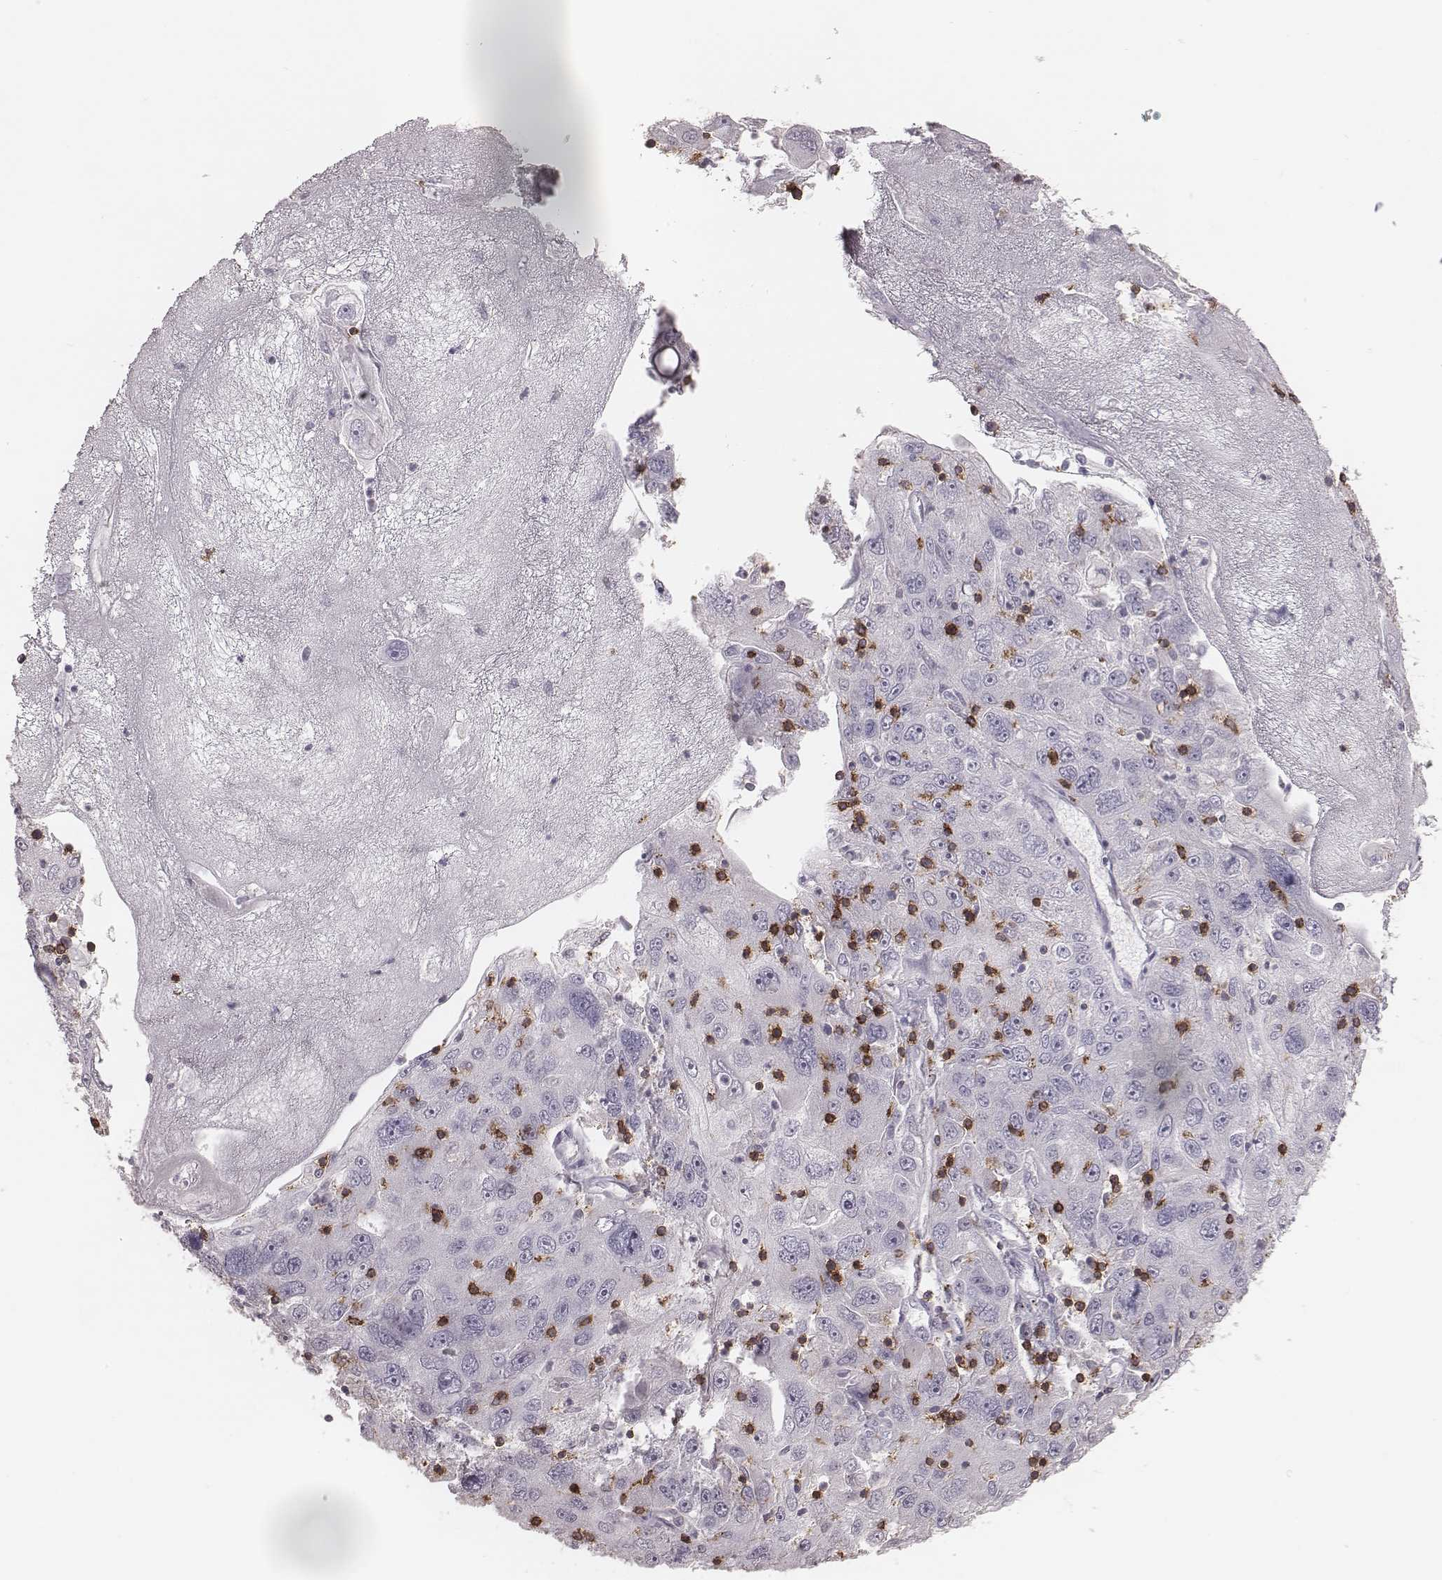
{"staining": {"intensity": "negative", "quantity": "none", "location": "none"}, "tissue": "stomach cancer", "cell_type": "Tumor cells", "image_type": "cancer", "snomed": [{"axis": "morphology", "description": "Adenocarcinoma, NOS"}, {"axis": "topography", "description": "Stomach"}], "caption": "There is no significant staining in tumor cells of stomach cancer.", "gene": "PDCD1", "patient": {"sex": "male", "age": 56}}